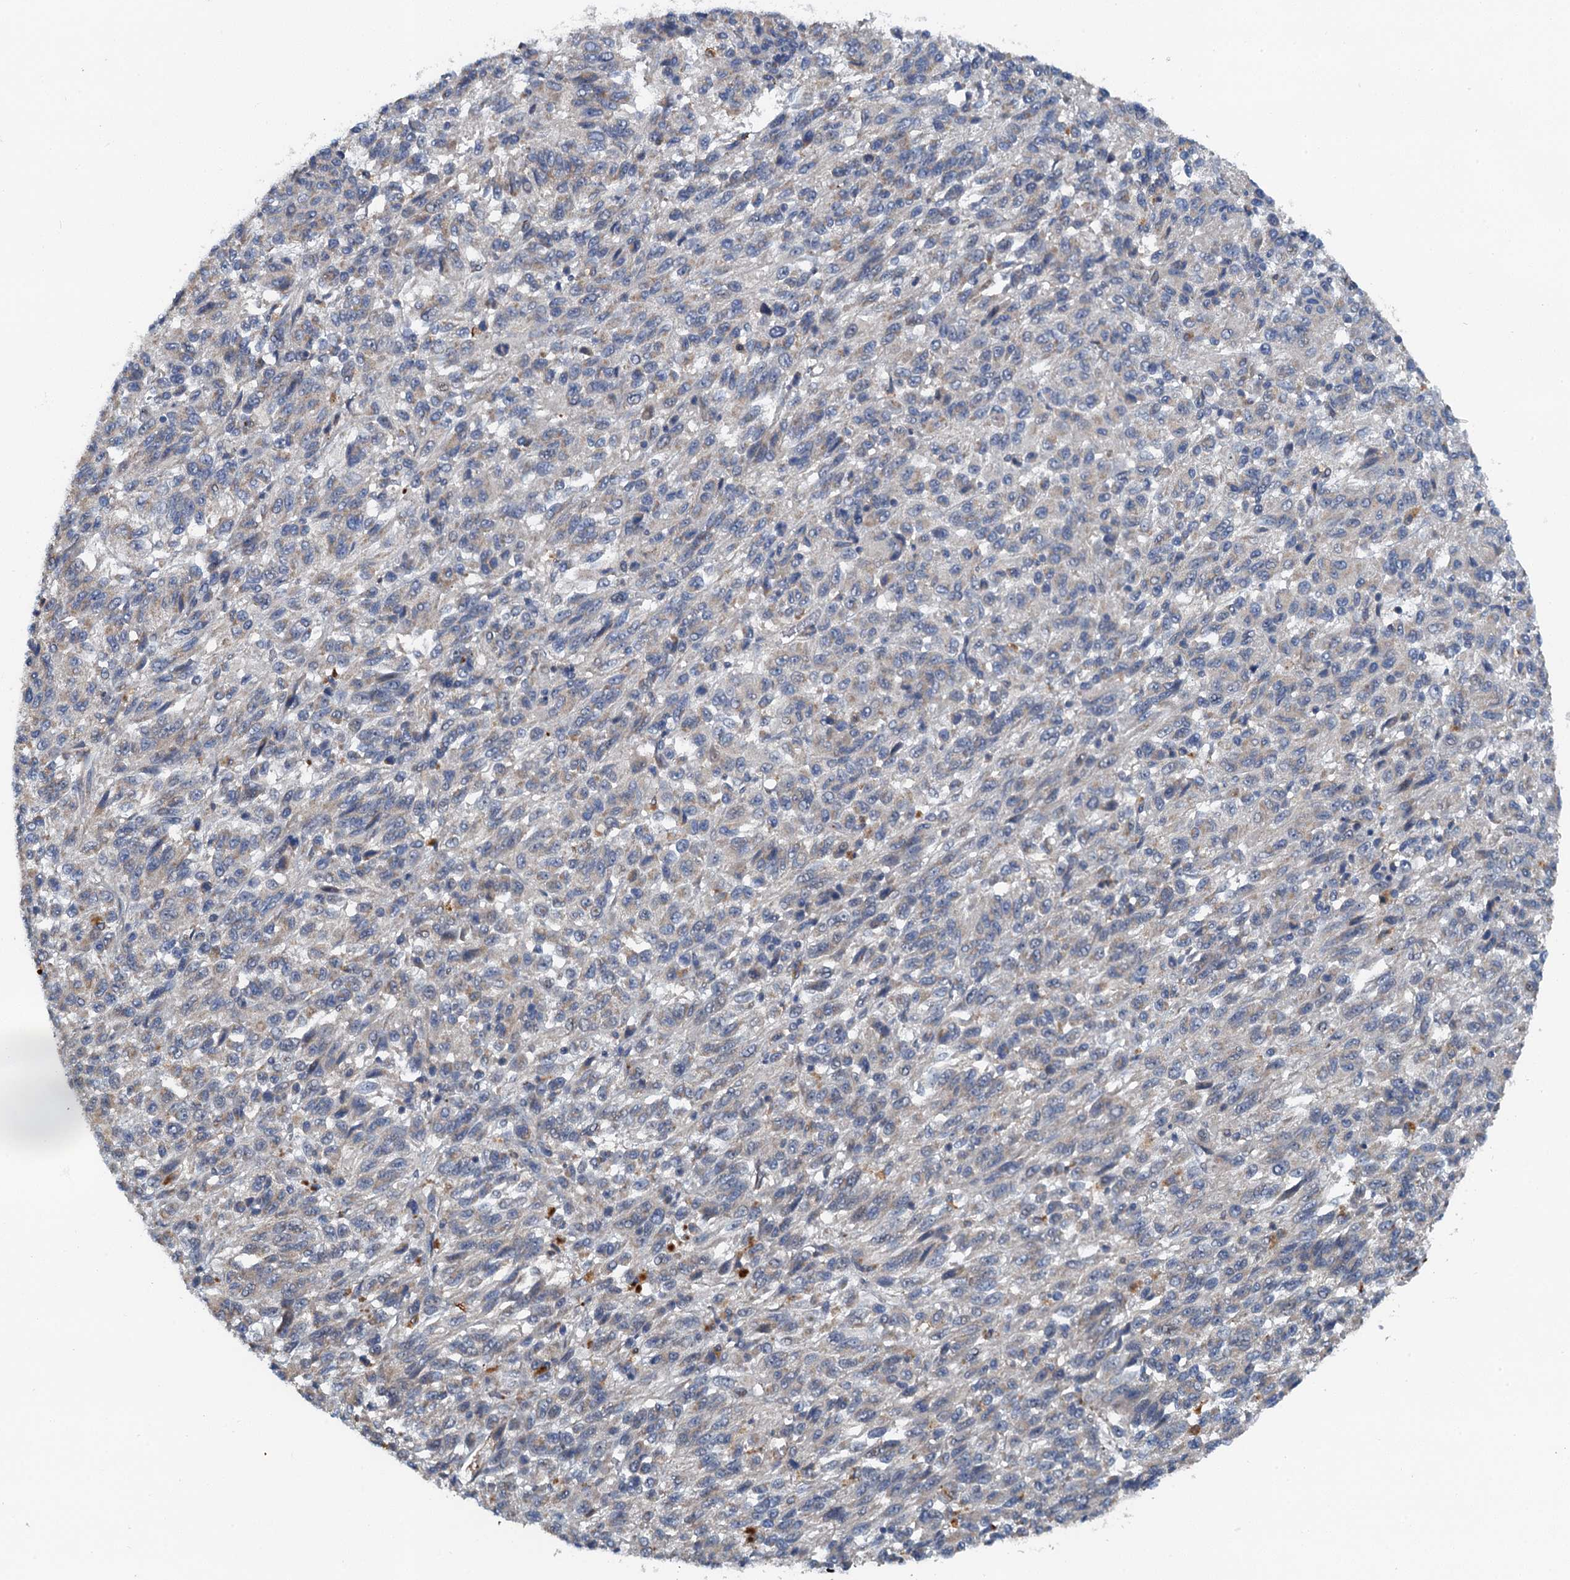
{"staining": {"intensity": "negative", "quantity": "none", "location": "none"}, "tissue": "melanoma", "cell_type": "Tumor cells", "image_type": "cancer", "snomed": [{"axis": "morphology", "description": "Malignant melanoma, Metastatic site"}, {"axis": "topography", "description": "Lung"}], "caption": "Image shows no protein staining in tumor cells of malignant melanoma (metastatic site) tissue.", "gene": "ZNF606", "patient": {"sex": "male", "age": 64}}